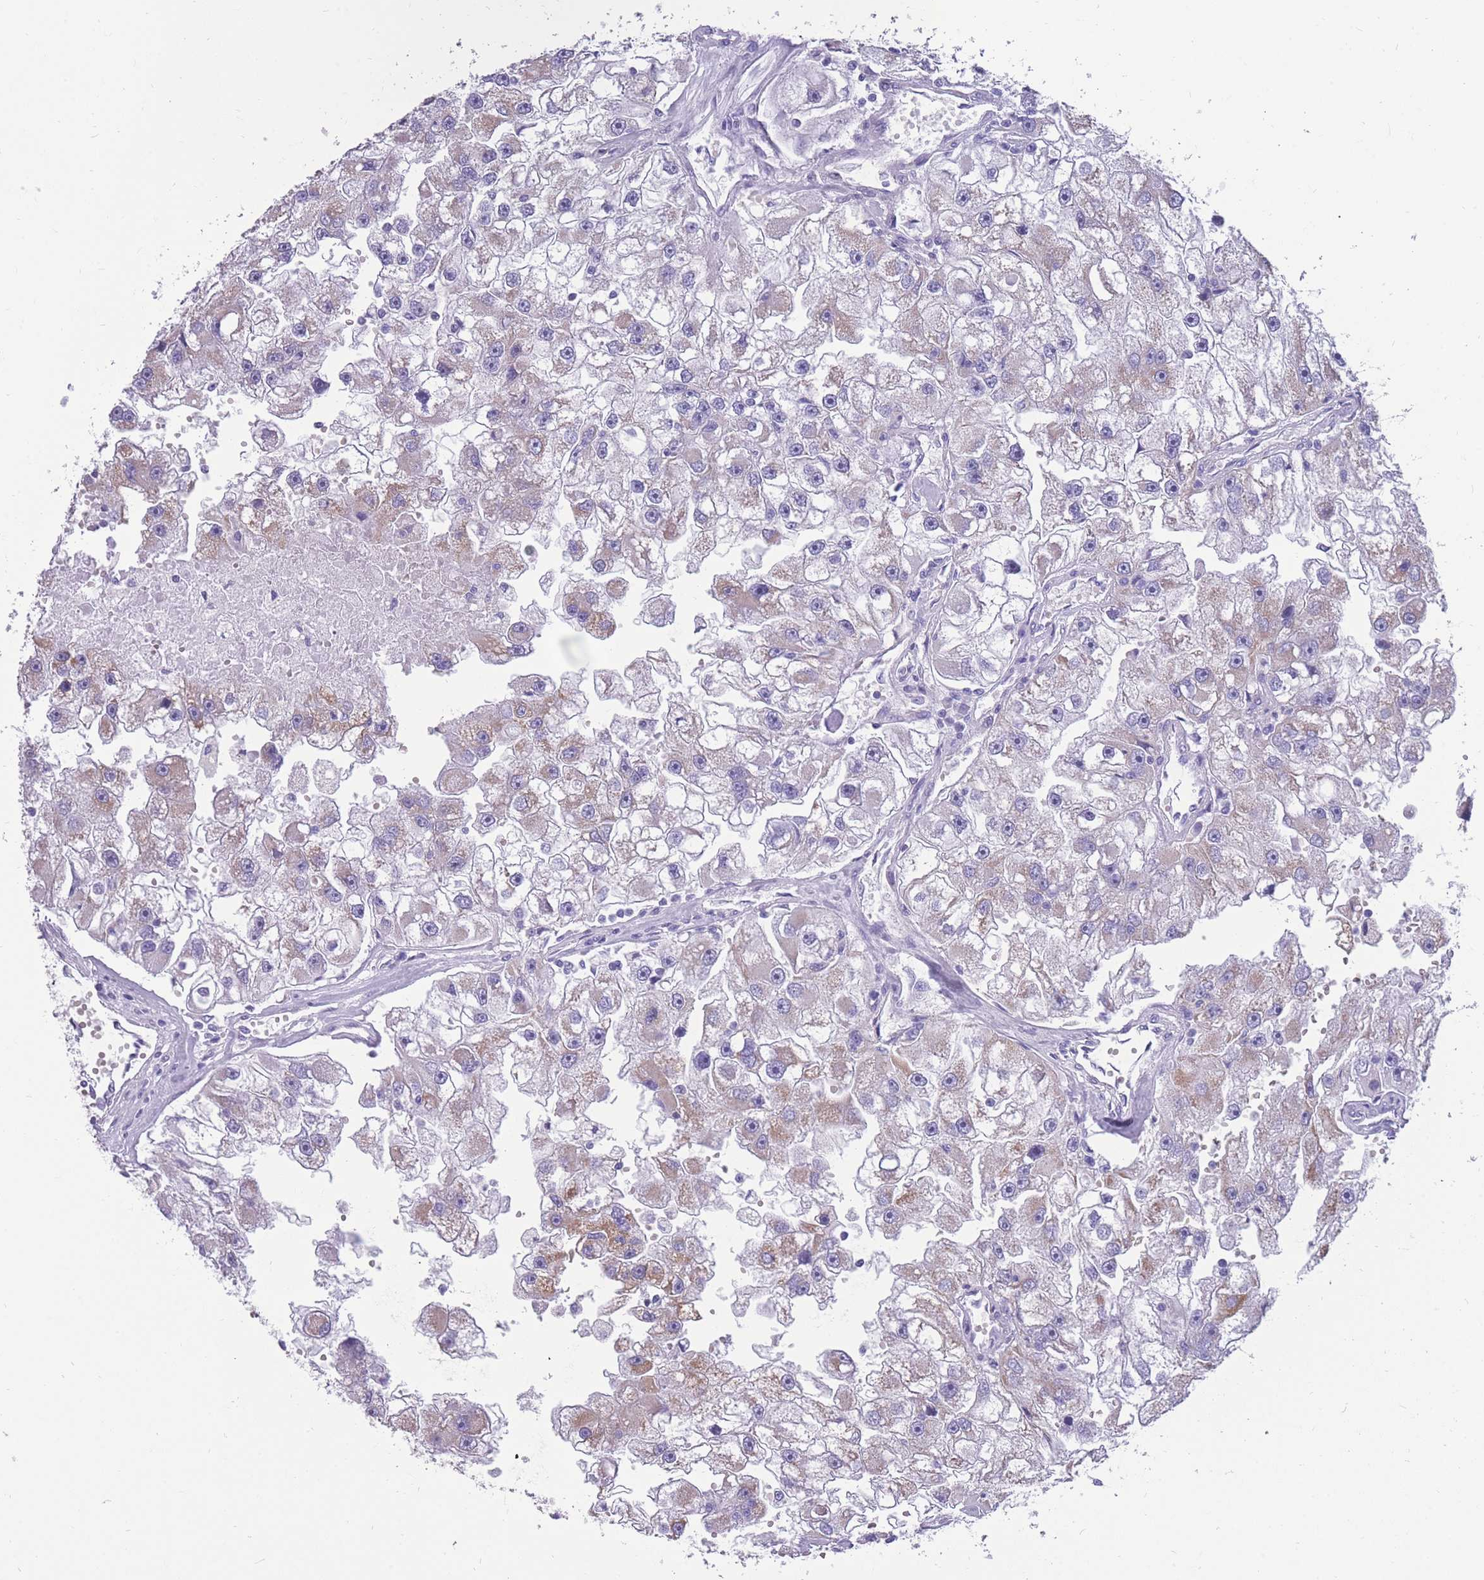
{"staining": {"intensity": "weak", "quantity": "<25%", "location": "cytoplasmic/membranous"}, "tissue": "renal cancer", "cell_type": "Tumor cells", "image_type": "cancer", "snomed": [{"axis": "morphology", "description": "Adenocarcinoma, NOS"}, {"axis": "topography", "description": "Kidney"}], "caption": "High power microscopy photomicrograph of an immunohistochemistry (IHC) histopathology image of renal cancer, revealing no significant positivity in tumor cells.", "gene": "INTS2", "patient": {"sex": "male", "age": 63}}